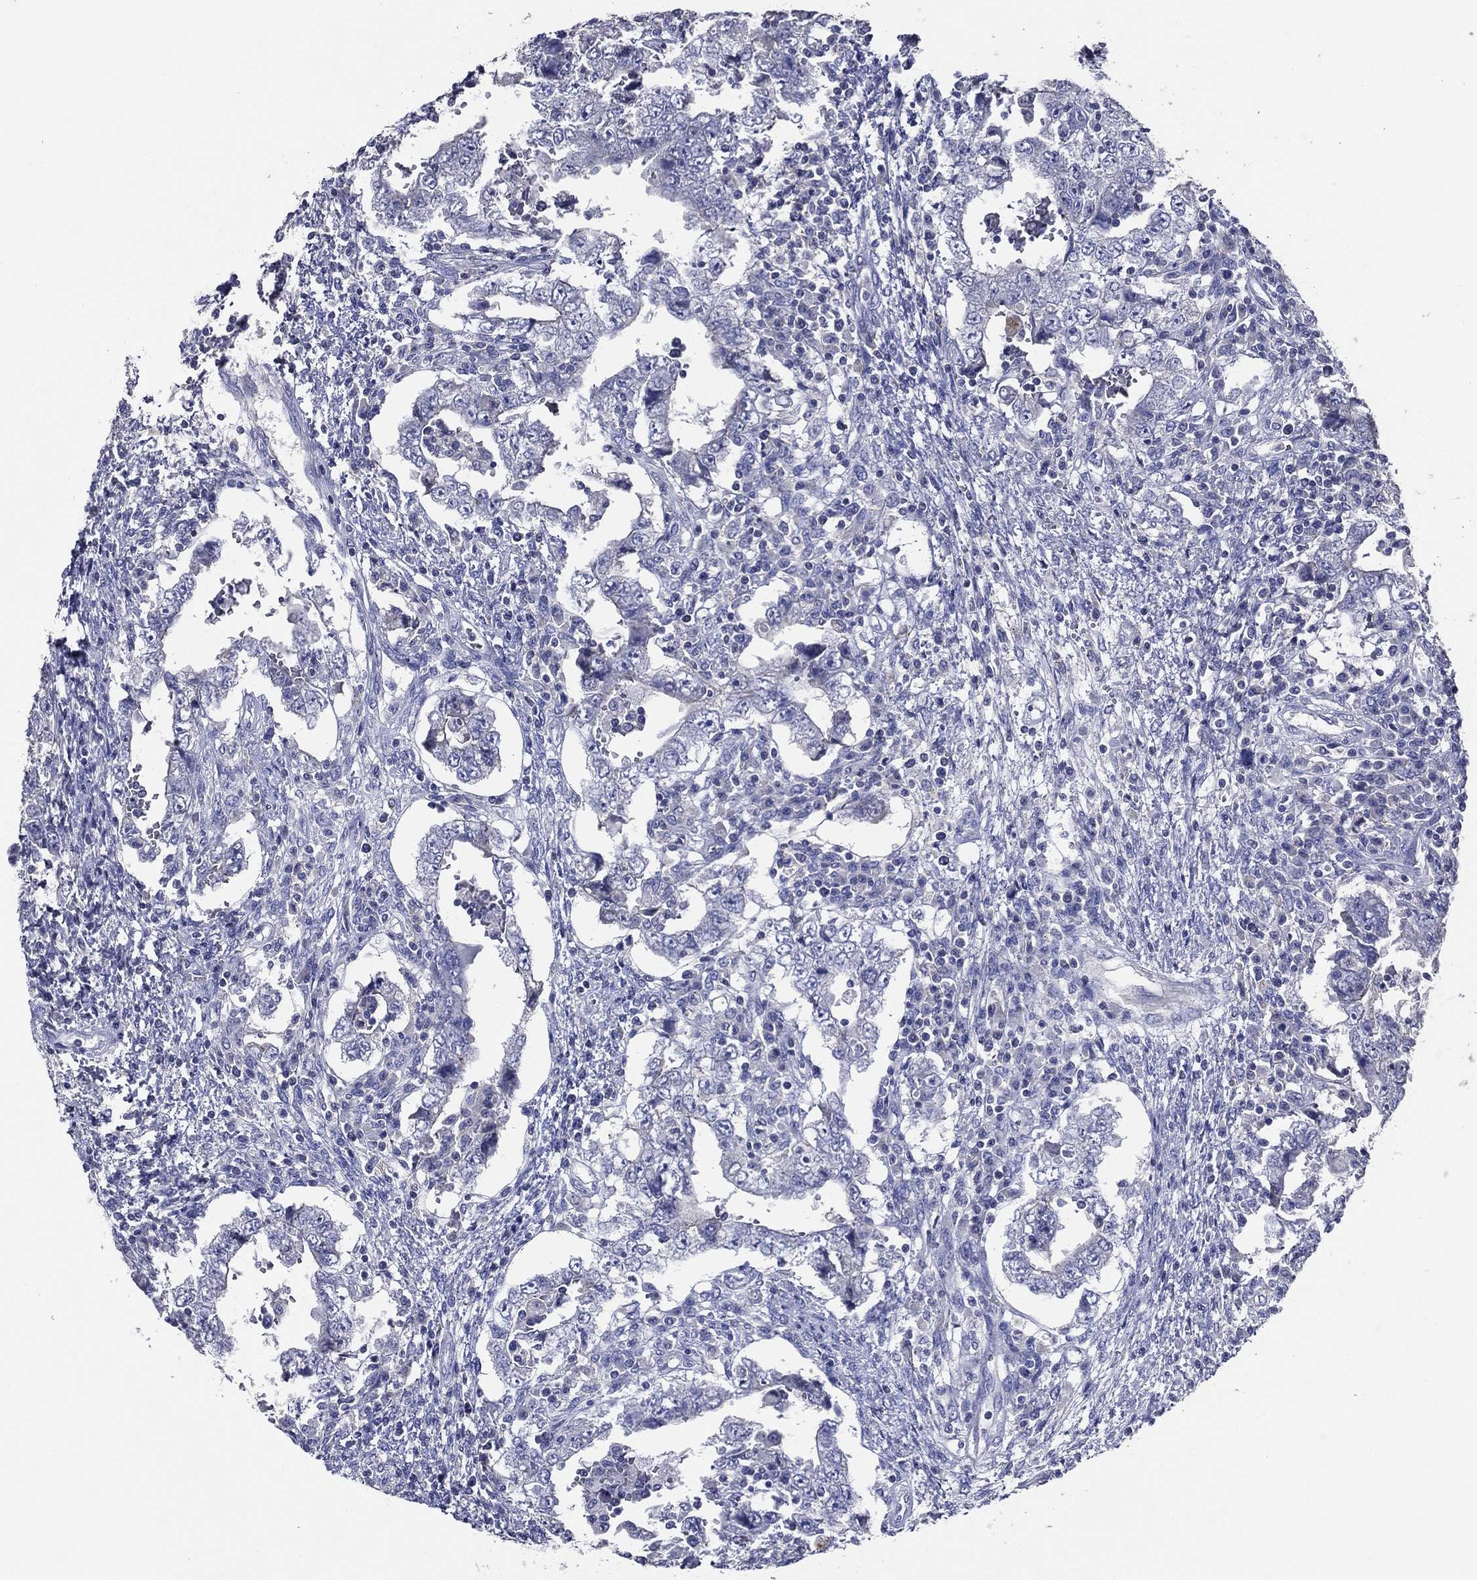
{"staining": {"intensity": "negative", "quantity": "none", "location": "none"}, "tissue": "testis cancer", "cell_type": "Tumor cells", "image_type": "cancer", "snomed": [{"axis": "morphology", "description": "Carcinoma, Embryonal, NOS"}, {"axis": "topography", "description": "Testis"}], "caption": "Immunohistochemical staining of embryonal carcinoma (testis) displays no significant expression in tumor cells.", "gene": "TFAP2A", "patient": {"sex": "male", "age": 26}}